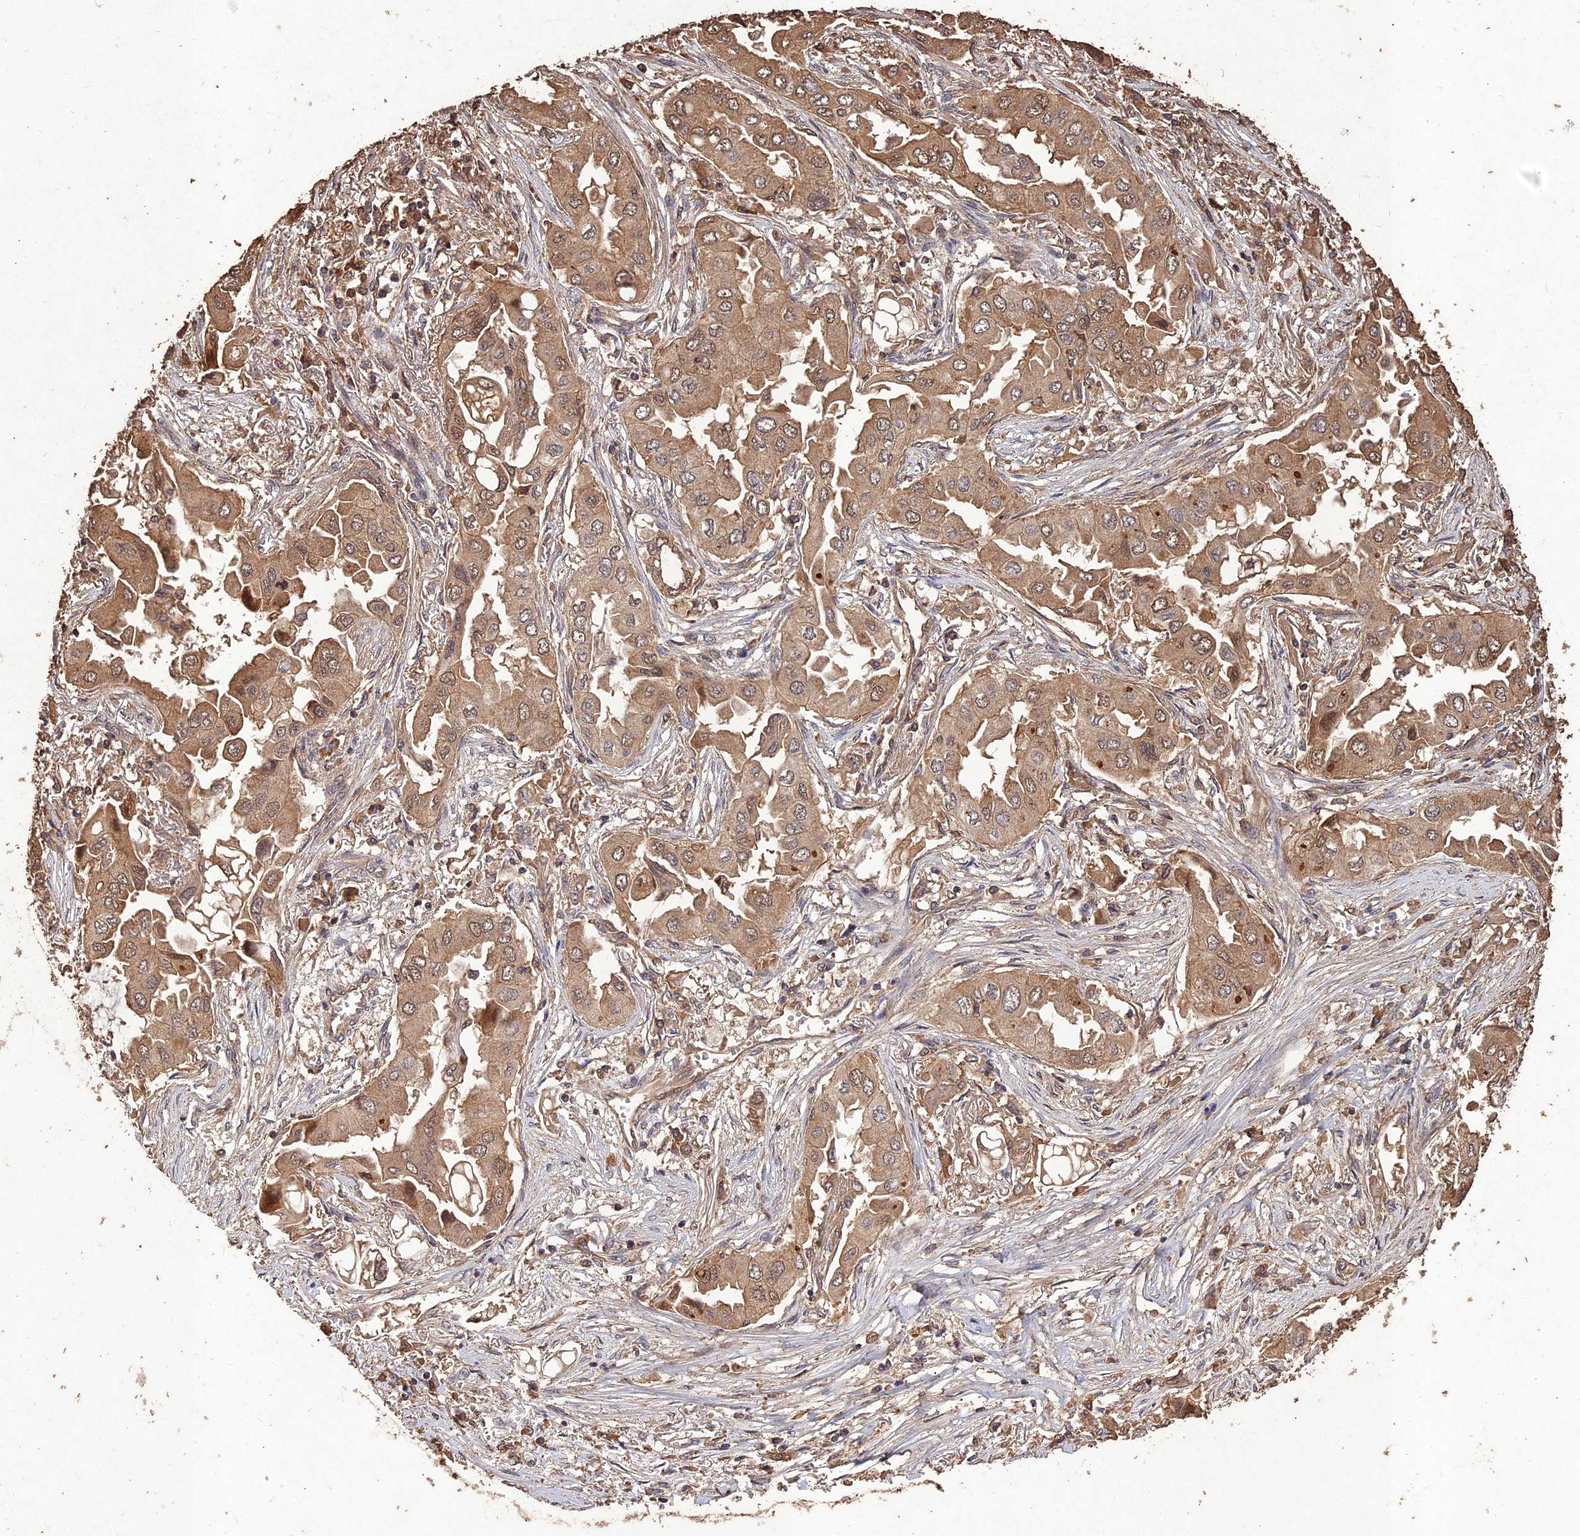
{"staining": {"intensity": "moderate", "quantity": ">75%", "location": "cytoplasmic/membranous,nuclear"}, "tissue": "lung cancer", "cell_type": "Tumor cells", "image_type": "cancer", "snomed": [{"axis": "morphology", "description": "Adenocarcinoma, NOS"}, {"axis": "topography", "description": "Lung"}], "caption": "Moderate cytoplasmic/membranous and nuclear expression is seen in approximately >75% of tumor cells in lung adenocarcinoma.", "gene": "SYMPK", "patient": {"sex": "female", "age": 76}}